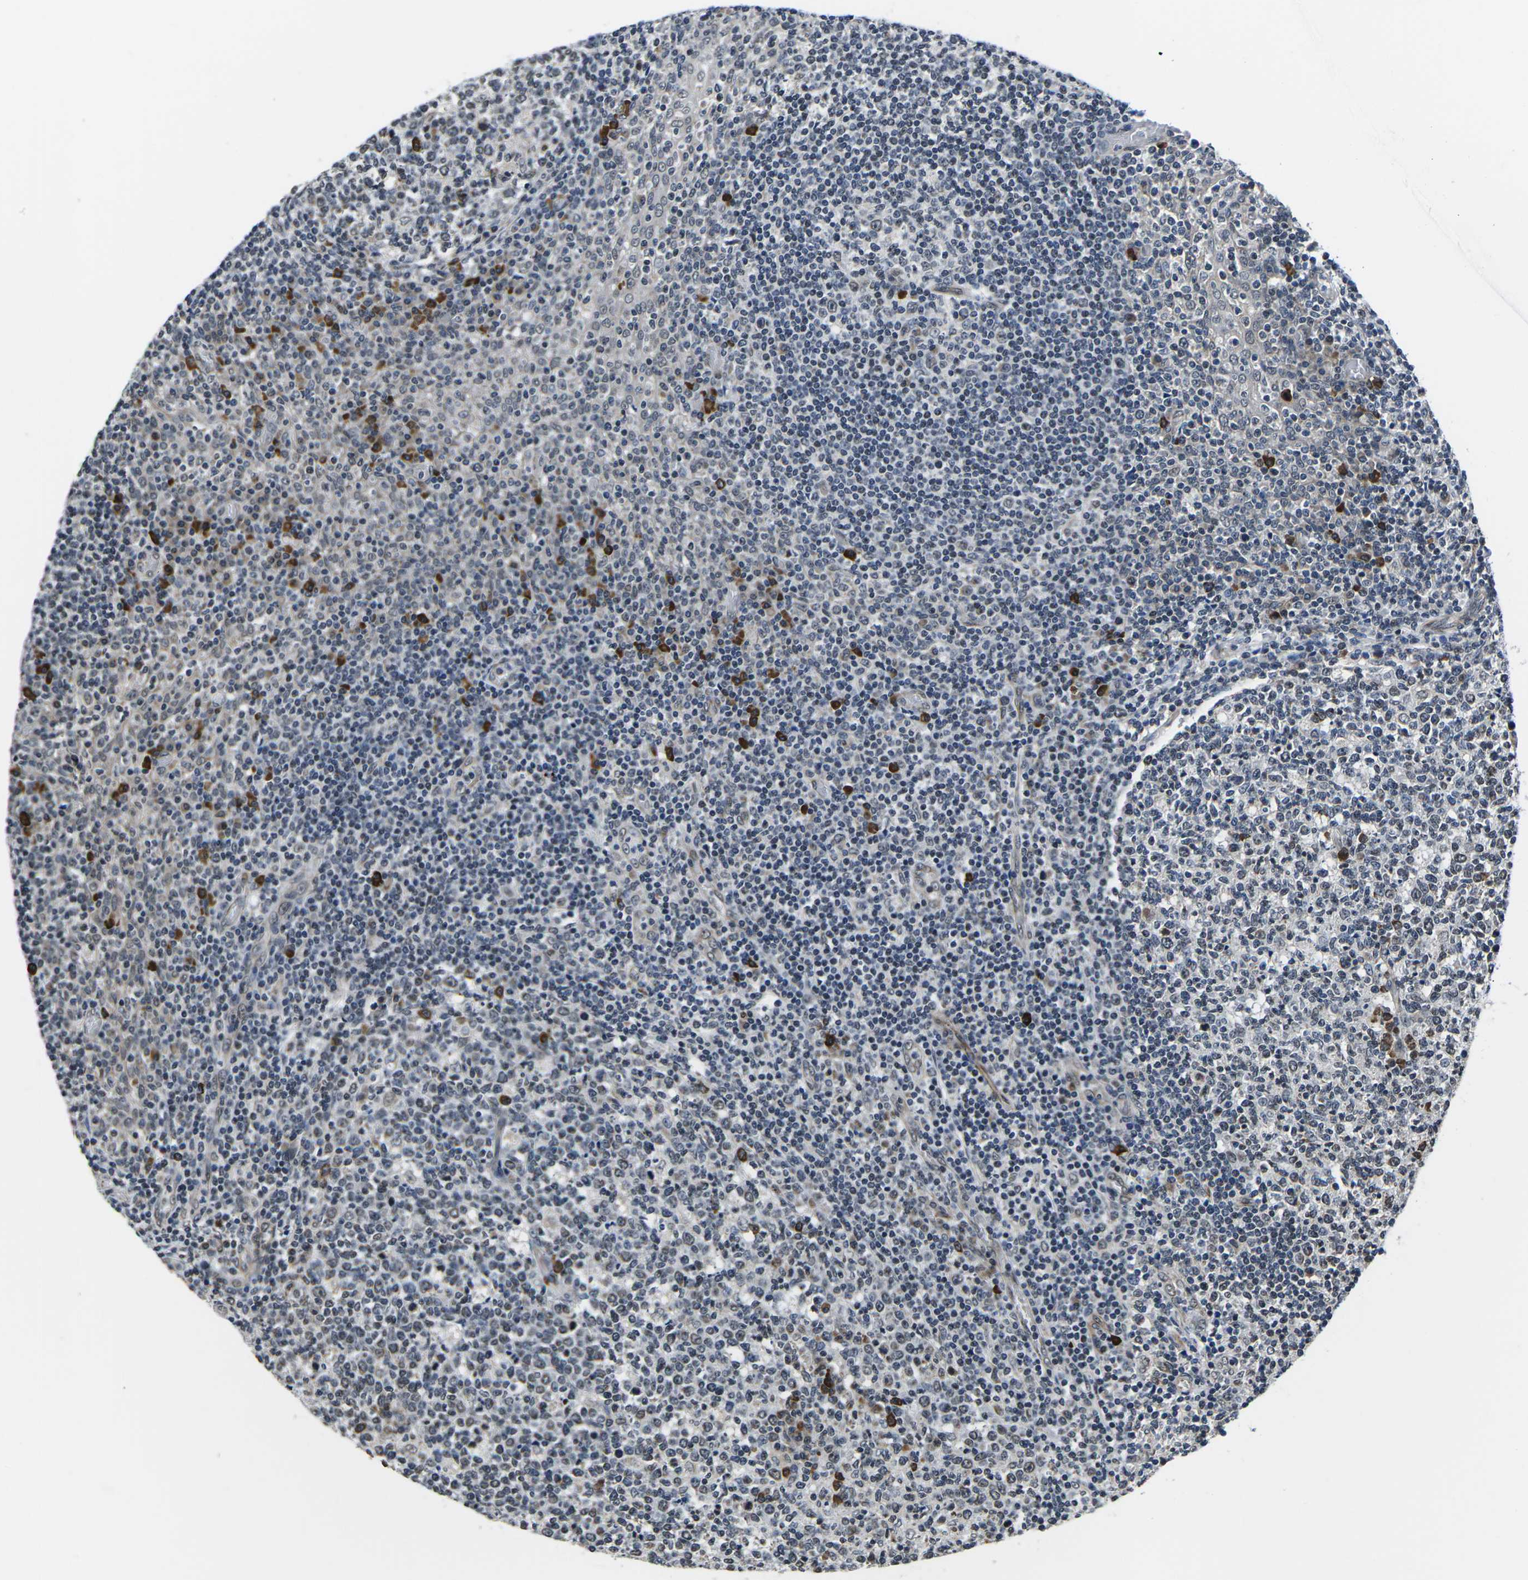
{"staining": {"intensity": "weak", "quantity": "<25%", "location": "nuclear"}, "tissue": "tonsil", "cell_type": "Germinal center cells", "image_type": "normal", "snomed": [{"axis": "morphology", "description": "Normal tissue, NOS"}, {"axis": "topography", "description": "Tonsil"}], "caption": "This histopathology image is of normal tonsil stained with immunohistochemistry to label a protein in brown with the nuclei are counter-stained blue. There is no expression in germinal center cells. Nuclei are stained in blue.", "gene": "CCNE1", "patient": {"sex": "female", "age": 19}}